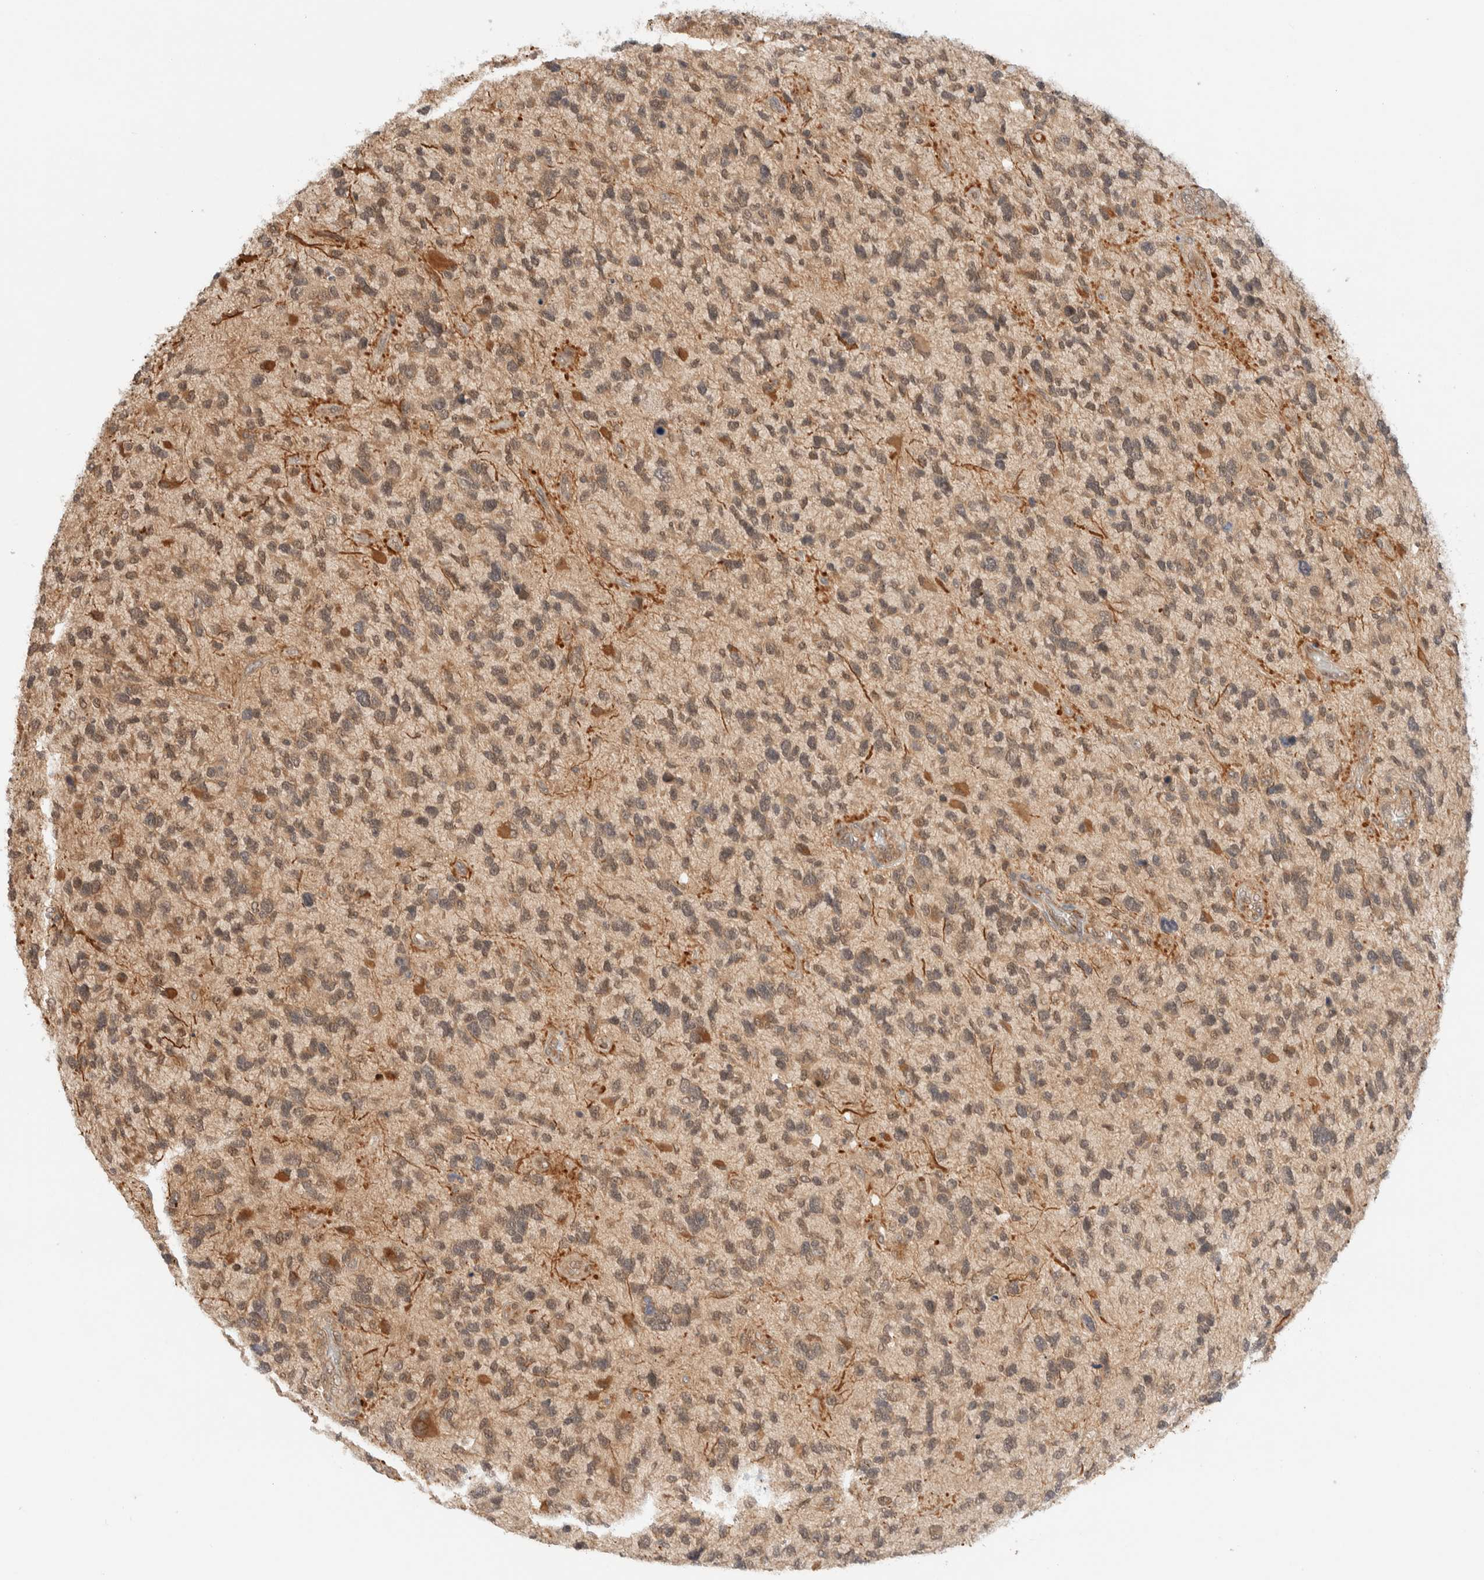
{"staining": {"intensity": "weak", "quantity": ">75%", "location": "cytoplasmic/membranous"}, "tissue": "glioma", "cell_type": "Tumor cells", "image_type": "cancer", "snomed": [{"axis": "morphology", "description": "Glioma, malignant, High grade"}, {"axis": "topography", "description": "Brain"}], "caption": "Protein staining of malignant high-grade glioma tissue shows weak cytoplasmic/membranous staining in about >75% of tumor cells. The staining was performed using DAB, with brown indicating positive protein expression. Nuclei are stained blue with hematoxylin.", "gene": "C8orf76", "patient": {"sex": "female", "age": 58}}